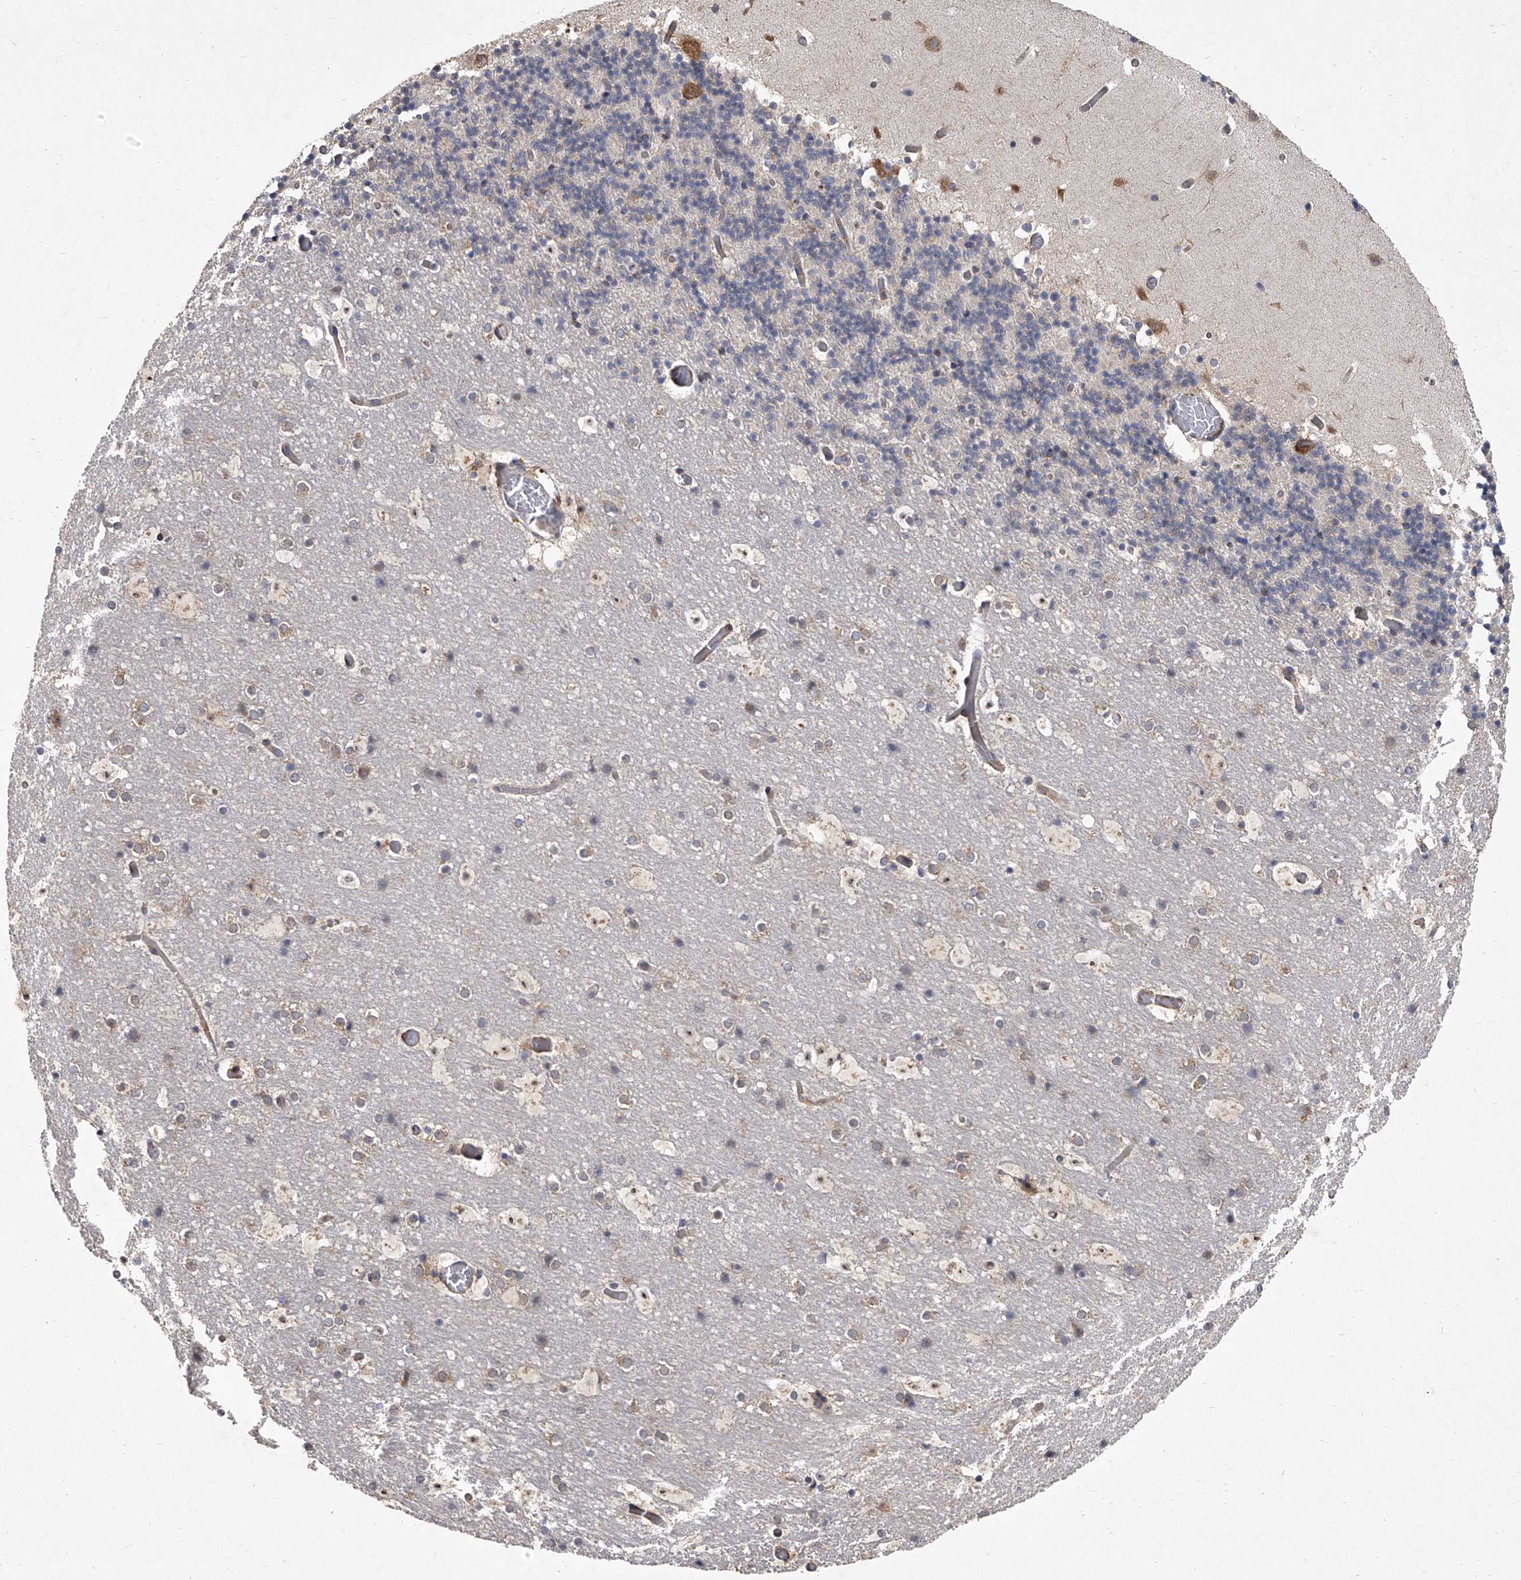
{"staining": {"intensity": "negative", "quantity": "none", "location": "none"}, "tissue": "cerebellum", "cell_type": "Cells in granular layer", "image_type": "normal", "snomed": [{"axis": "morphology", "description": "Normal tissue, NOS"}, {"axis": "topography", "description": "Cerebellum"}], "caption": "Immunohistochemistry micrograph of normal cerebellum: human cerebellum stained with DAB (3,3'-diaminobenzidine) shows no significant protein positivity in cells in granular layer. (DAB (3,3'-diaminobenzidine) immunohistochemistry (IHC) visualized using brightfield microscopy, high magnification).", "gene": "EIF2S2", "patient": {"sex": "male", "age": 57}}